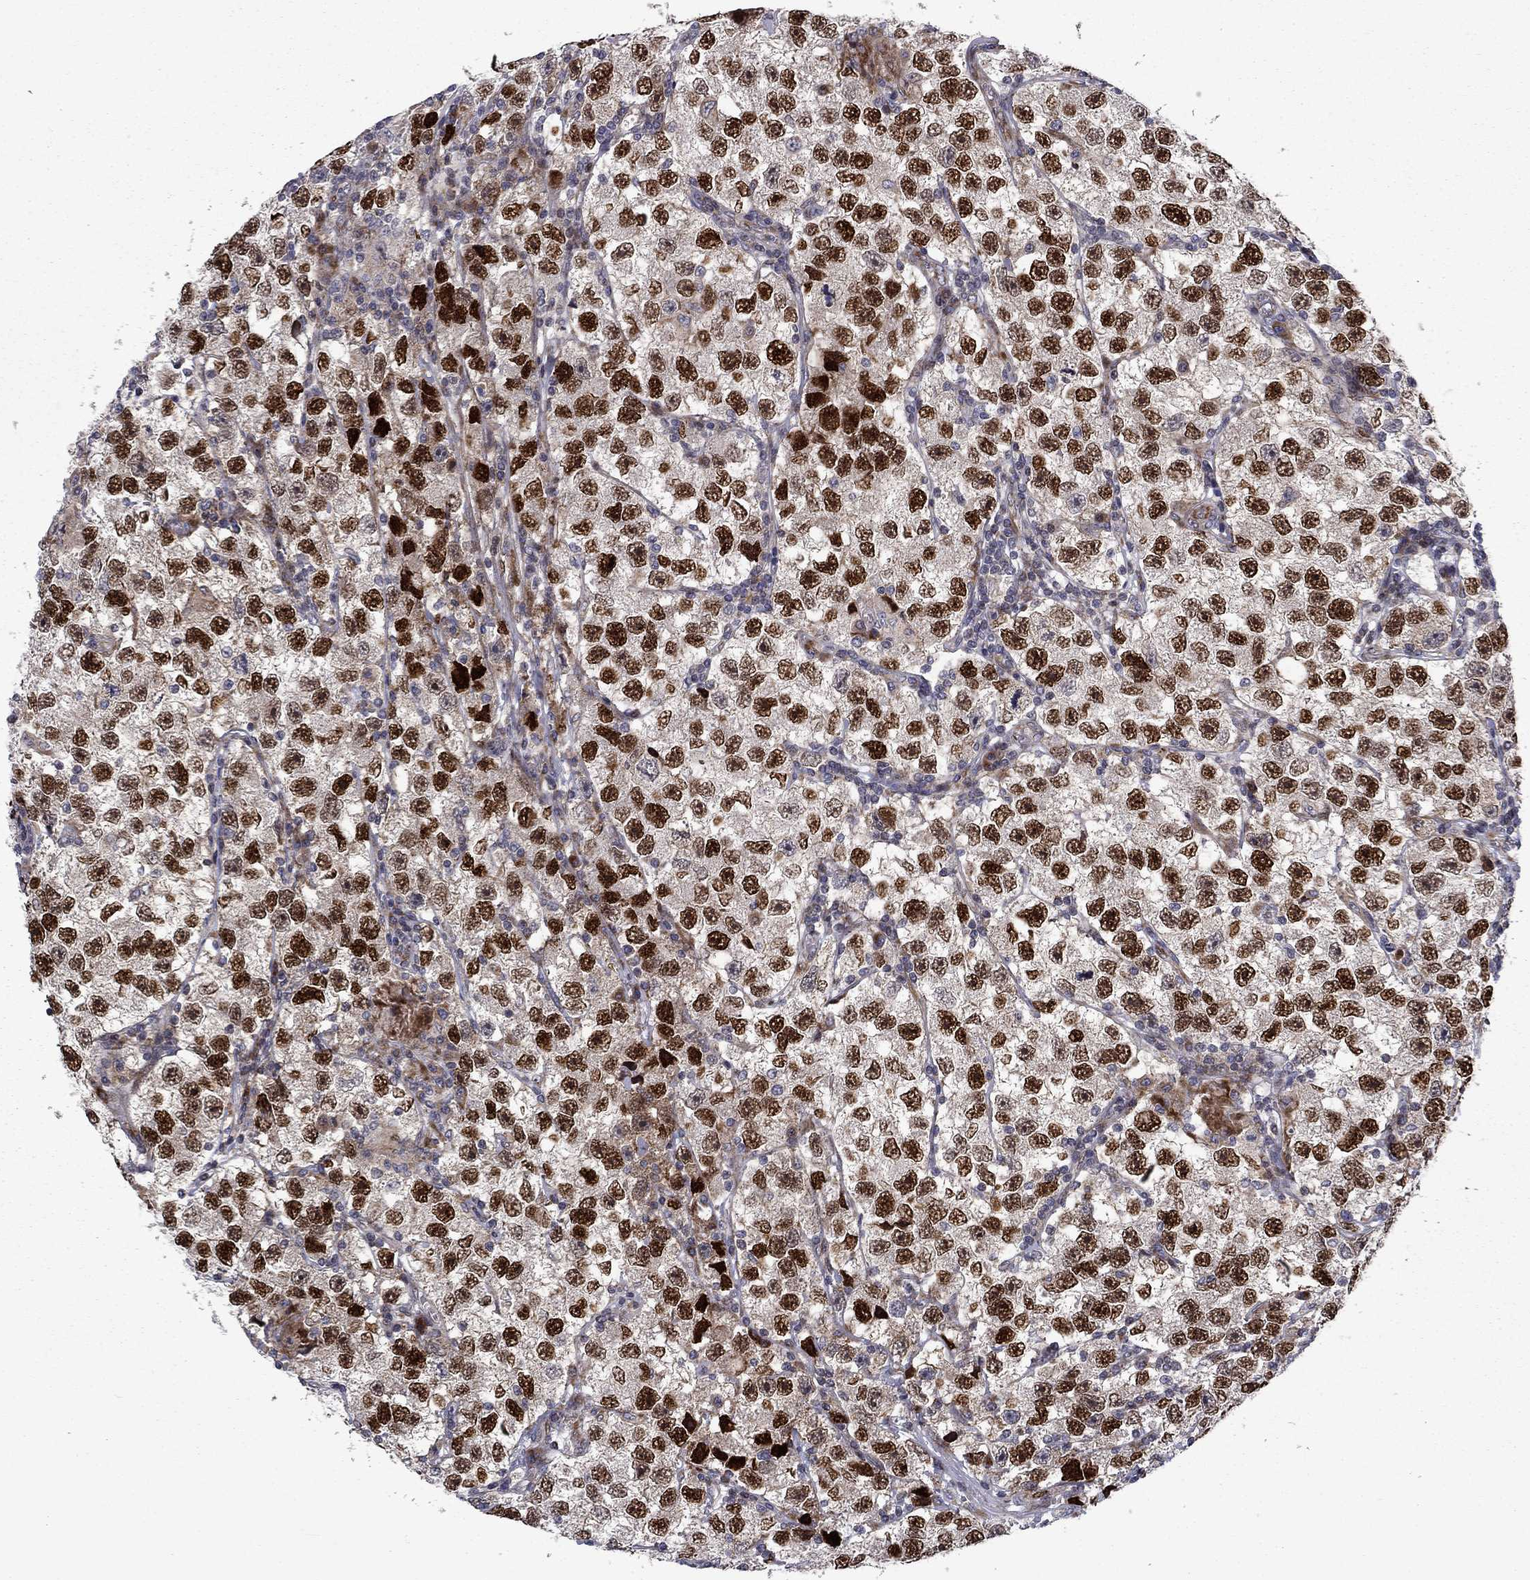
{"staining": {"intensity": "strong", "quantity": ">75%", "location": "nuclear"}, "tissue": "testis cancer", "cell_type": "Tumor cells", "image_type": "cancer", "snomed": [{"axis": "morphology", "description": "Seminoma, NOS"}, {"axis": "topography", "description": "Testis"}], "caption": "DAB immunohistochemical staining of seminoma (testis) demonstrates strong nuclear protein expression in about >75% of tumor cells.", "gene": "MIOS", "patient": {"sex": "male", "age": 26}}